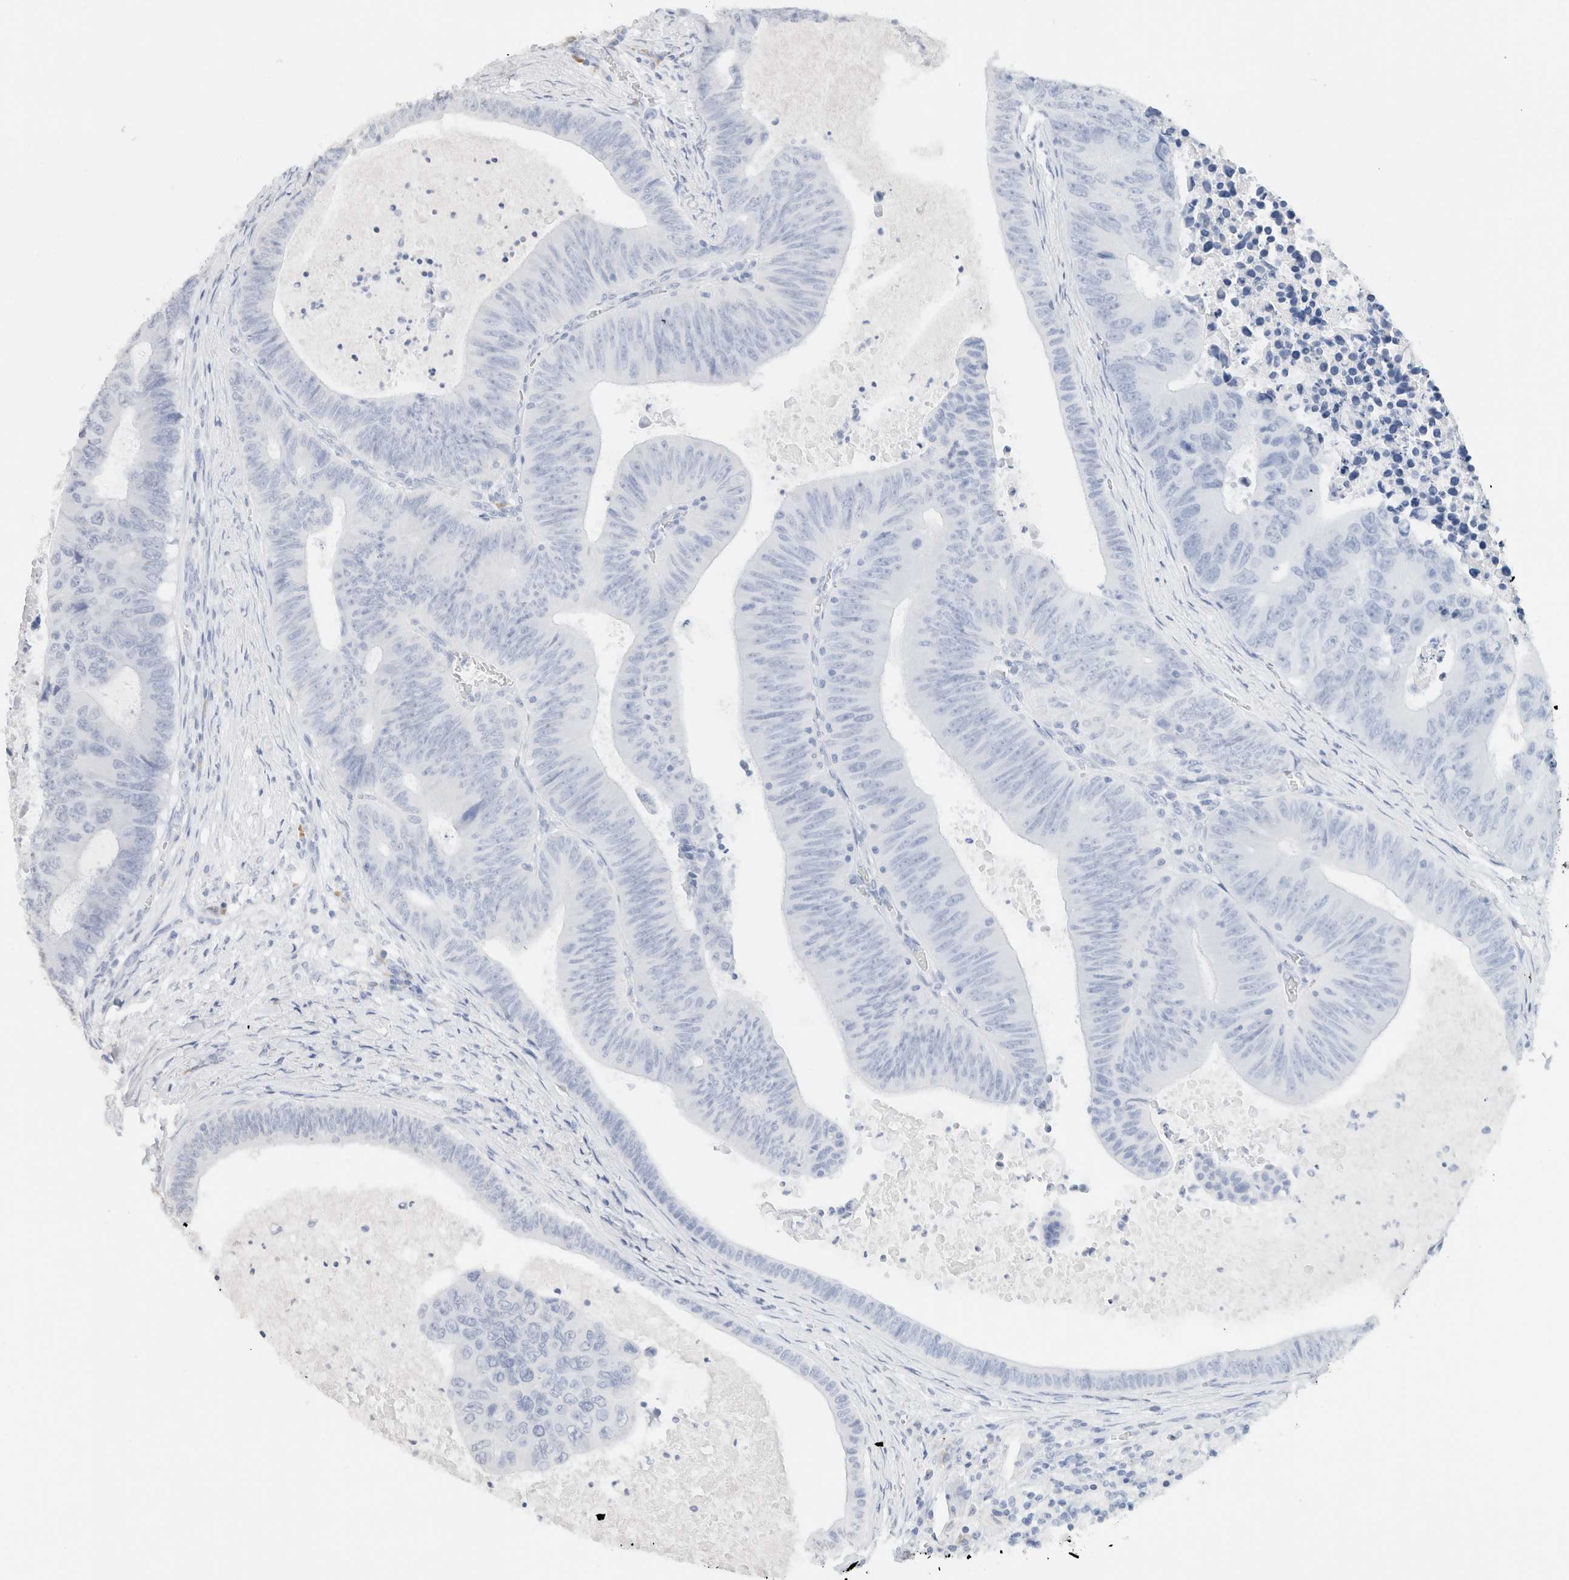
{"staining": {"intensity": "negative", "quantity": "none", "location": "none"}, "tissue": "colorectal cancer", "cell_type": "Tumor cells", "image_type": "cancer", "snomed": [{"axis": "morphology", "description": "Adenocarcinoma, NOS"}, {"axis": "topography", "description": "Colon"}], "caption": "The IHC image has no significant positivity in tumor cells of adenocarcinoma (colorectal) tissue.", "gene": "CD80", "patient": {"sex": "male", "age": 87}}